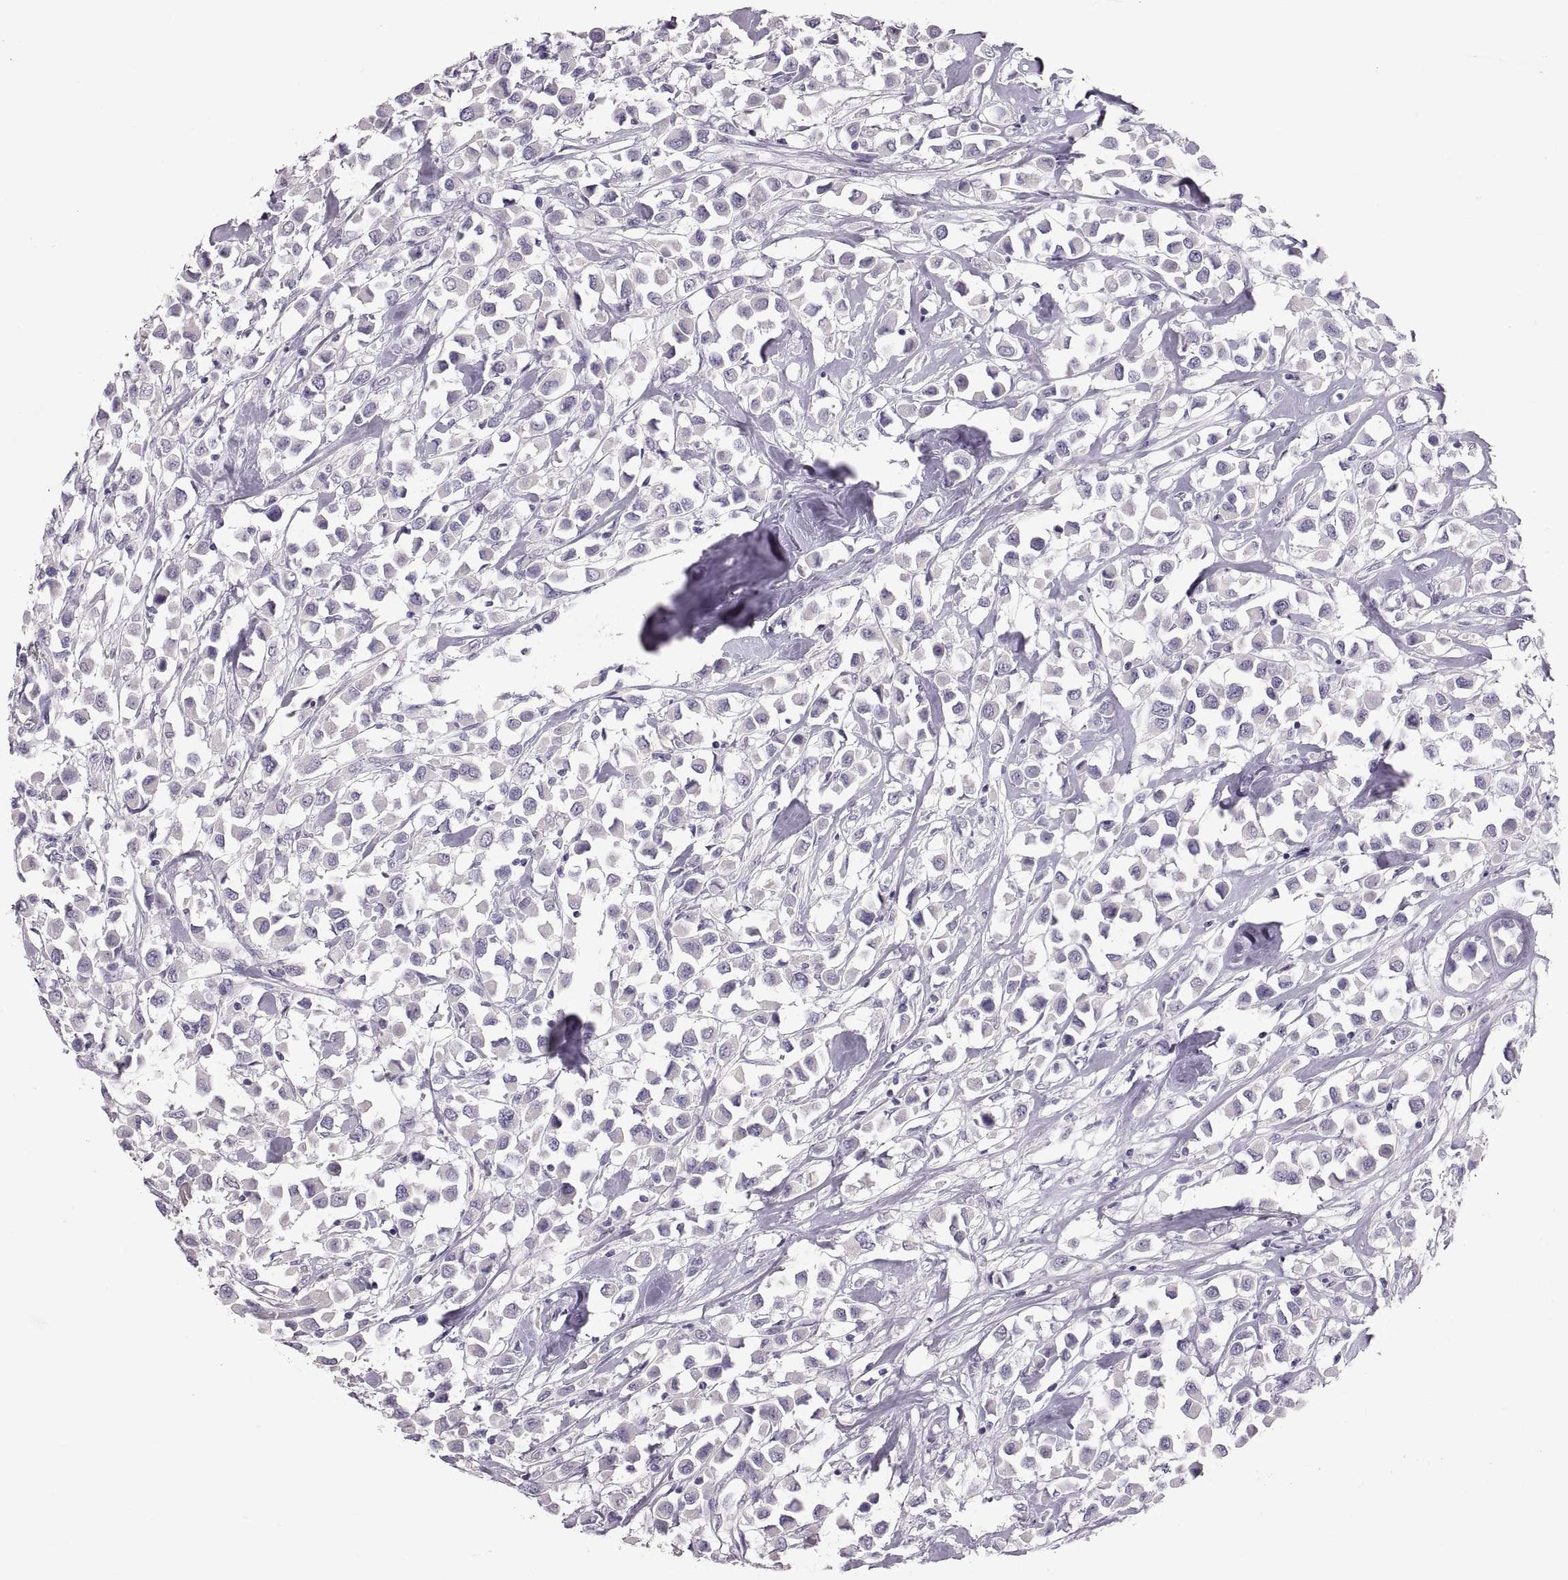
{"staining": {"intensity": "negative", "quantity": "none", "location": "none"}, "tissue": "breast cancer", "cell_type": "Tumor cells", "image_type": "cancer", "snomed": [{"axis": "morphology", "description": "Duct carcinoma"}, {"axis": "topography", "description": "Breast"}], "caption": "Tumor cells show no significant protein positivity in invasive ductal carcinoma (breast).", "gene": "WBP2NL", "patient": {"sex": "female", "age": 61}}